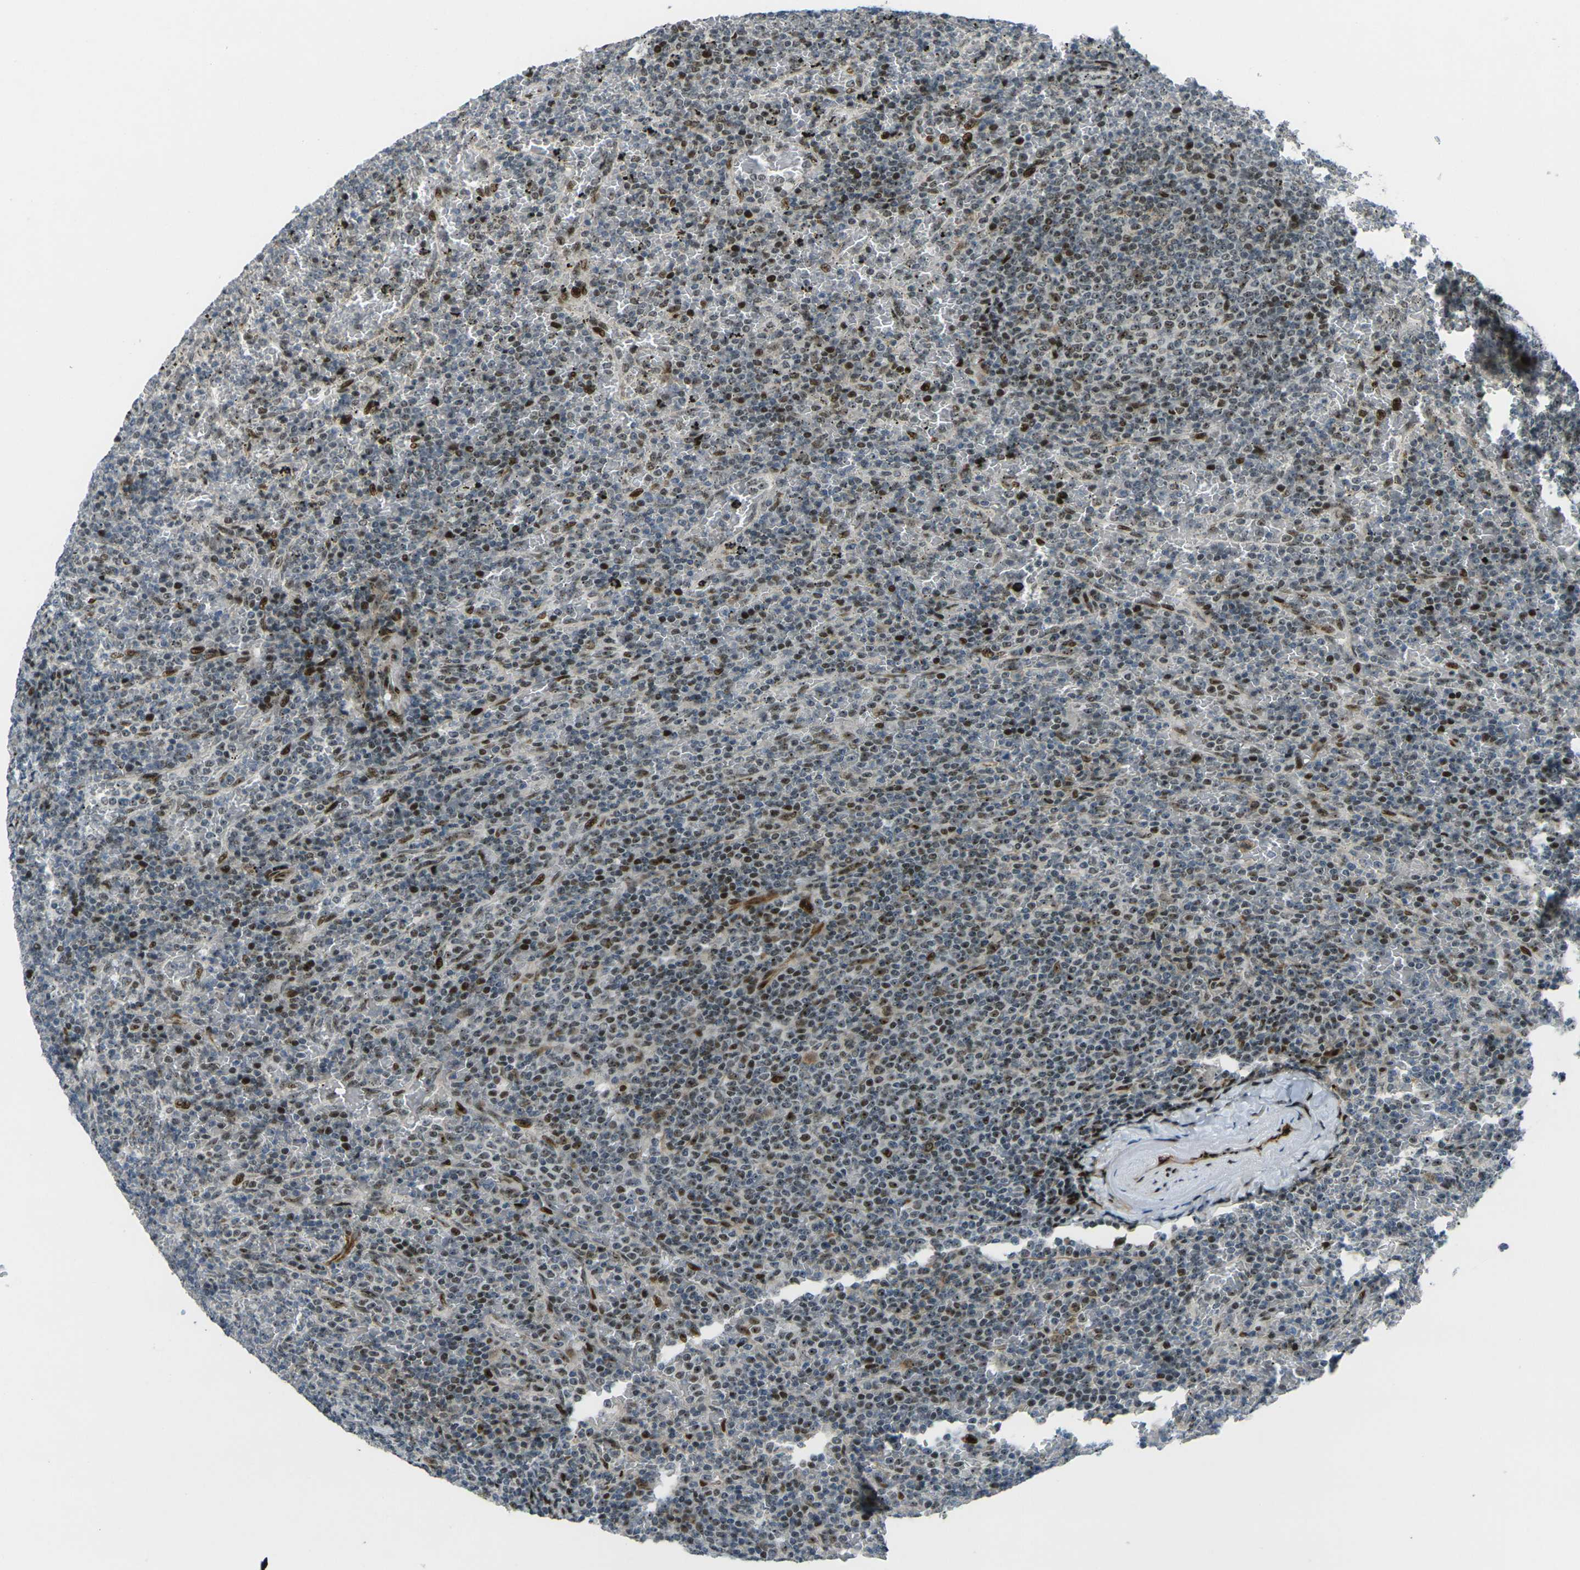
{"staining": {"intensity": "moderate", "quantity": ">75%", "location": "nuclear"}, "tissue": "lymphoma", "cell_type": "Tumor cells", "image_type": "cancer", "snomed": [{"axis": "morphology", "description": "Malignant lymphoma, non-Hodgkin's type, Low grade"}, {"axis": "topography", "description": "Spleen"}], "caption": "This is an image of immunohistochemistry staining of lymphoma, which shows moderate staining in the nuclear of tumor cells.", "gene": "UBE2C", "patient": {"sex": "female", "age": 77}}